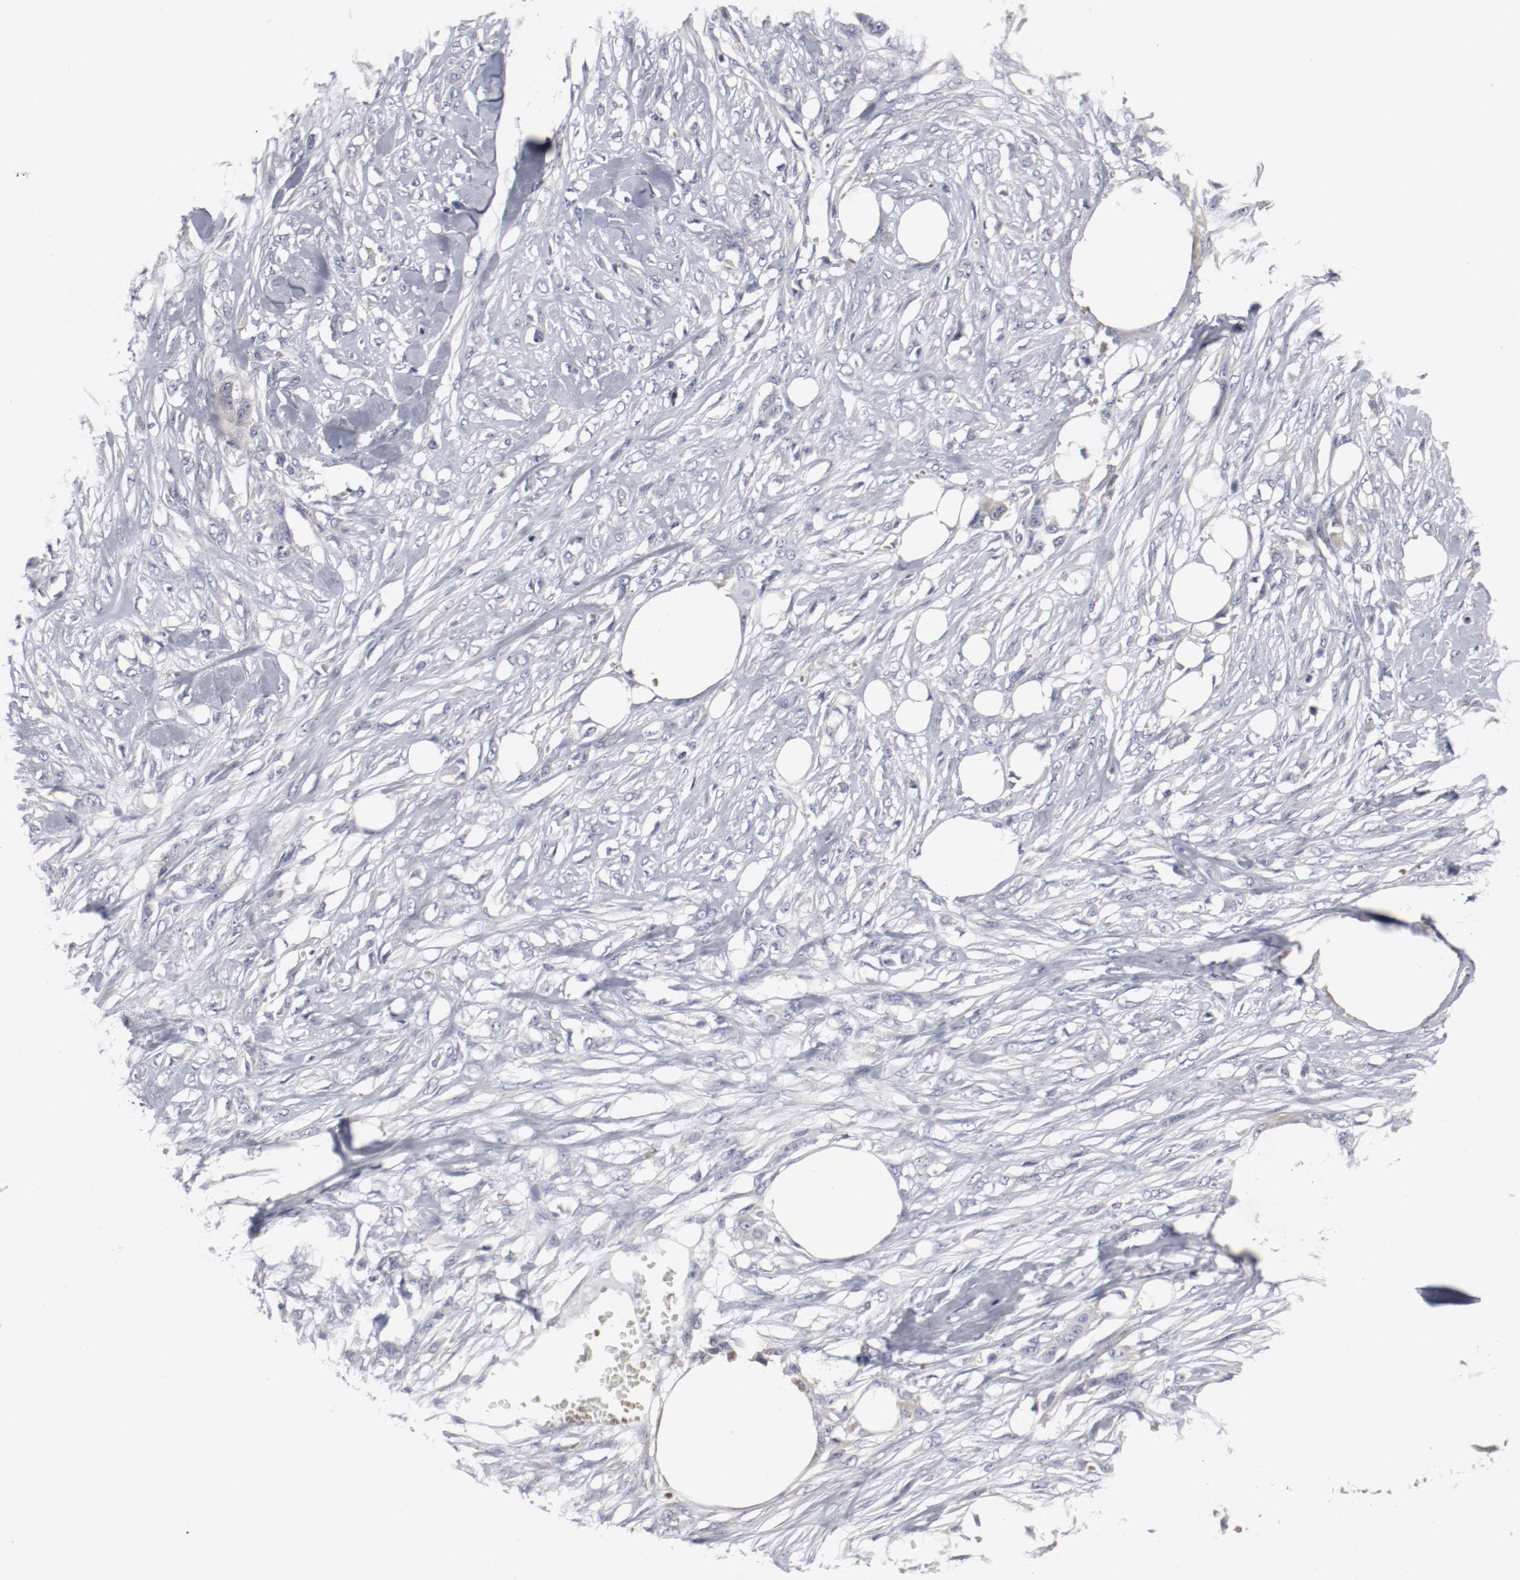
{"staining": {"intensity": "negative", "quantity": "none", "location": "none"}, "tissue": "skin cancer", "cell_type": "Tumor cells", "image_type": "cancer", "snomed": [{"axis": "morphology", "description": "Normal tissue, NOS"}, {"axis": "morphology", "description": "Squamous cell carcinoma, NOS"}, {"axis": "topography", "description": "Skin"}], "caption": "The immunohistochemistry (IHC) photomicrograph has no significant positivity in tumor cells of skin cancer (squamous cell carcinoma) tissue. Brightfield microscopy of IHC stained with DAB (3,3'-diaminobenzidine) (brown) and hematoxylin (blue), captured at high magnification.", "gene": "FGFBP1", "patient": {"sex": "female", "age": 59}}